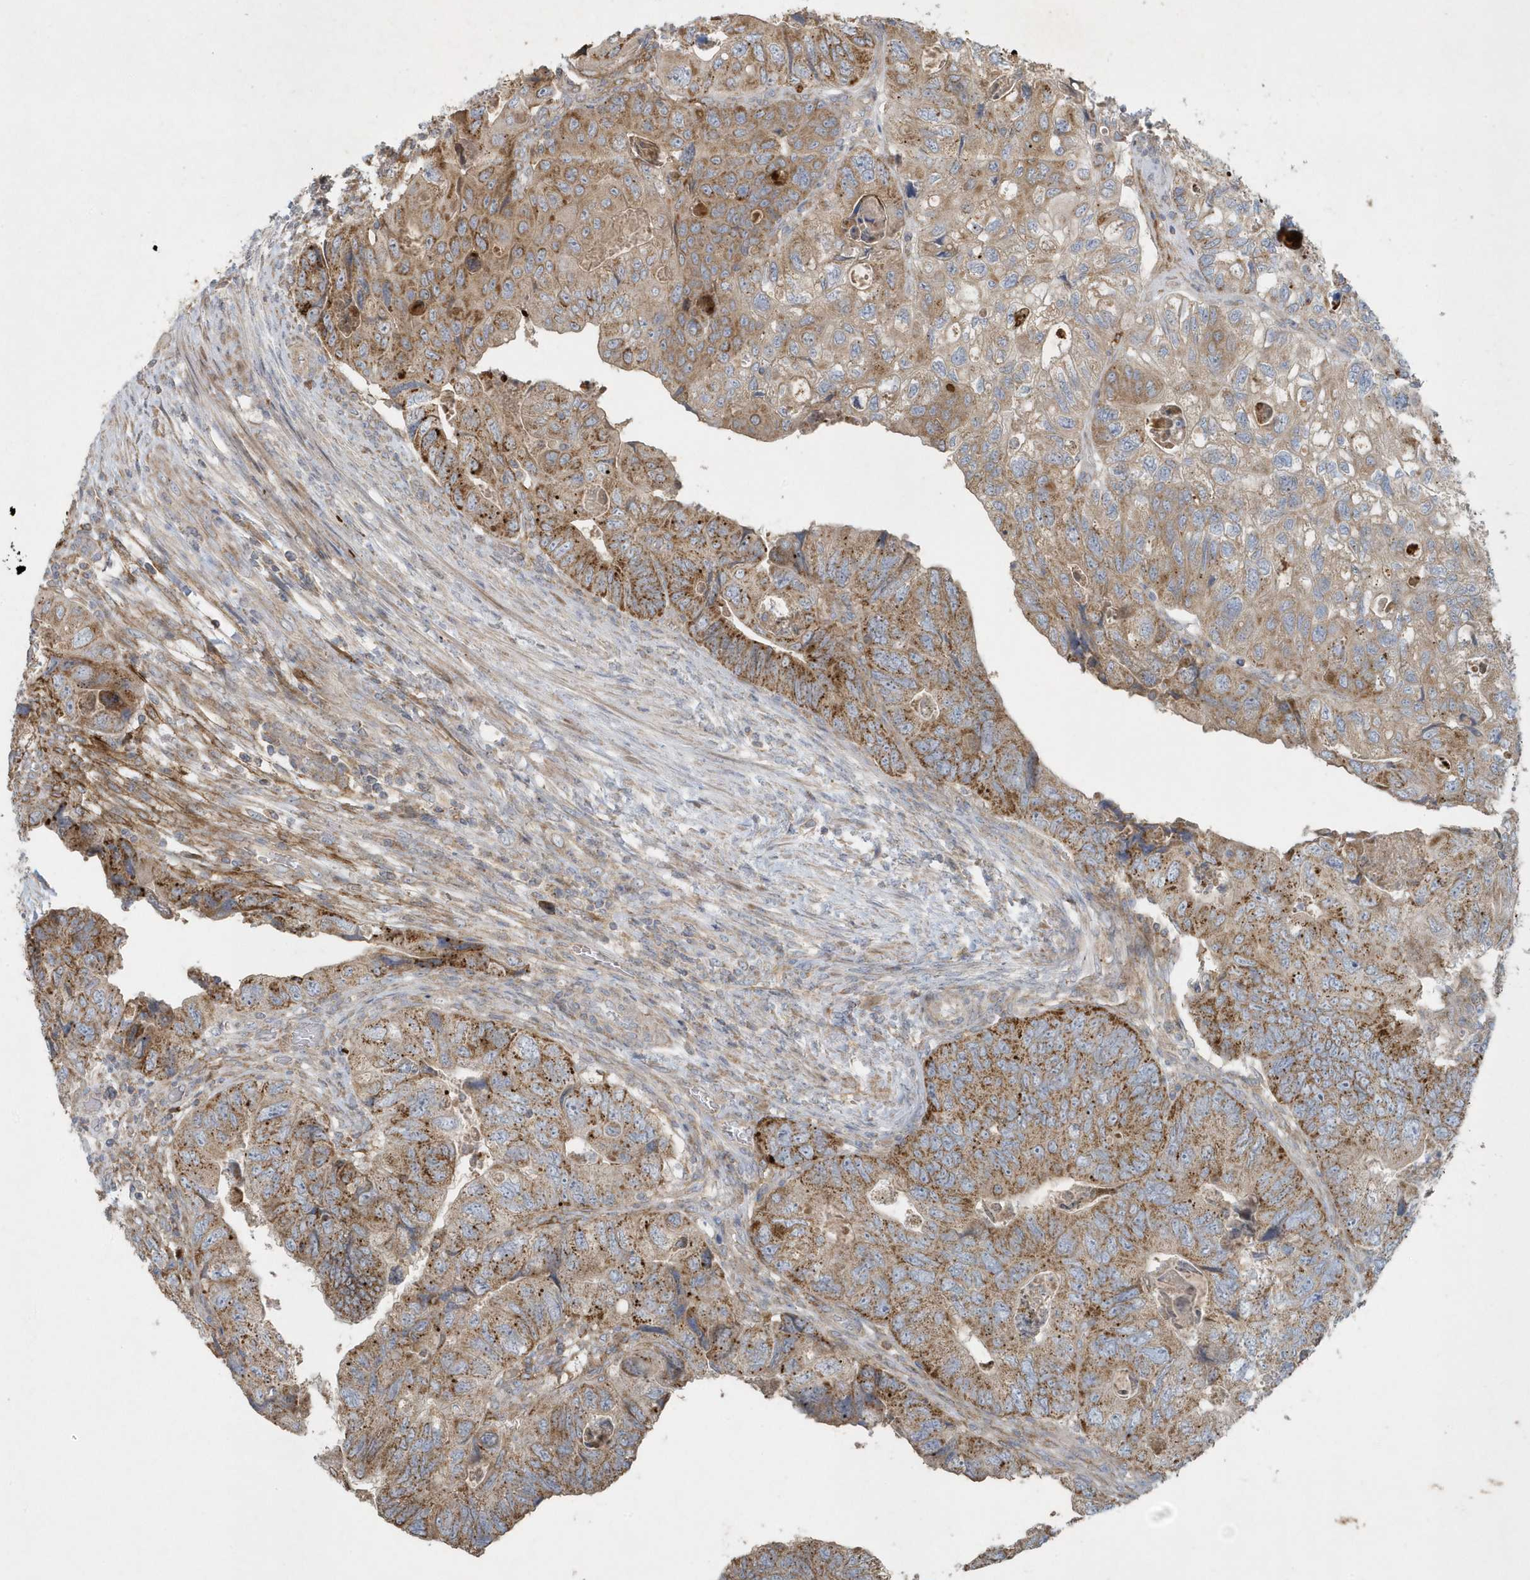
{"staining": {"intensity": "moderate", "quantity": ">75%", "location": "cytoplasmic/membranous"}, "tissue": "colorectal cancer", "cell_type": "Tumor cells", "image_type": "cancer", "snomed": [{"axis": "morphology", "description": "Adenocarcinoma, NOS"}, {"axis": "topography", "description": "Rectum"}], "caption": "Protein analysis of colorectal adenocarcinoma tissue displays moderate cytoplasmic/membranous expression in about >75% of tumor cells.", "gene": "SLC38A2", "patient": {"sex": "male", "age": 63}}